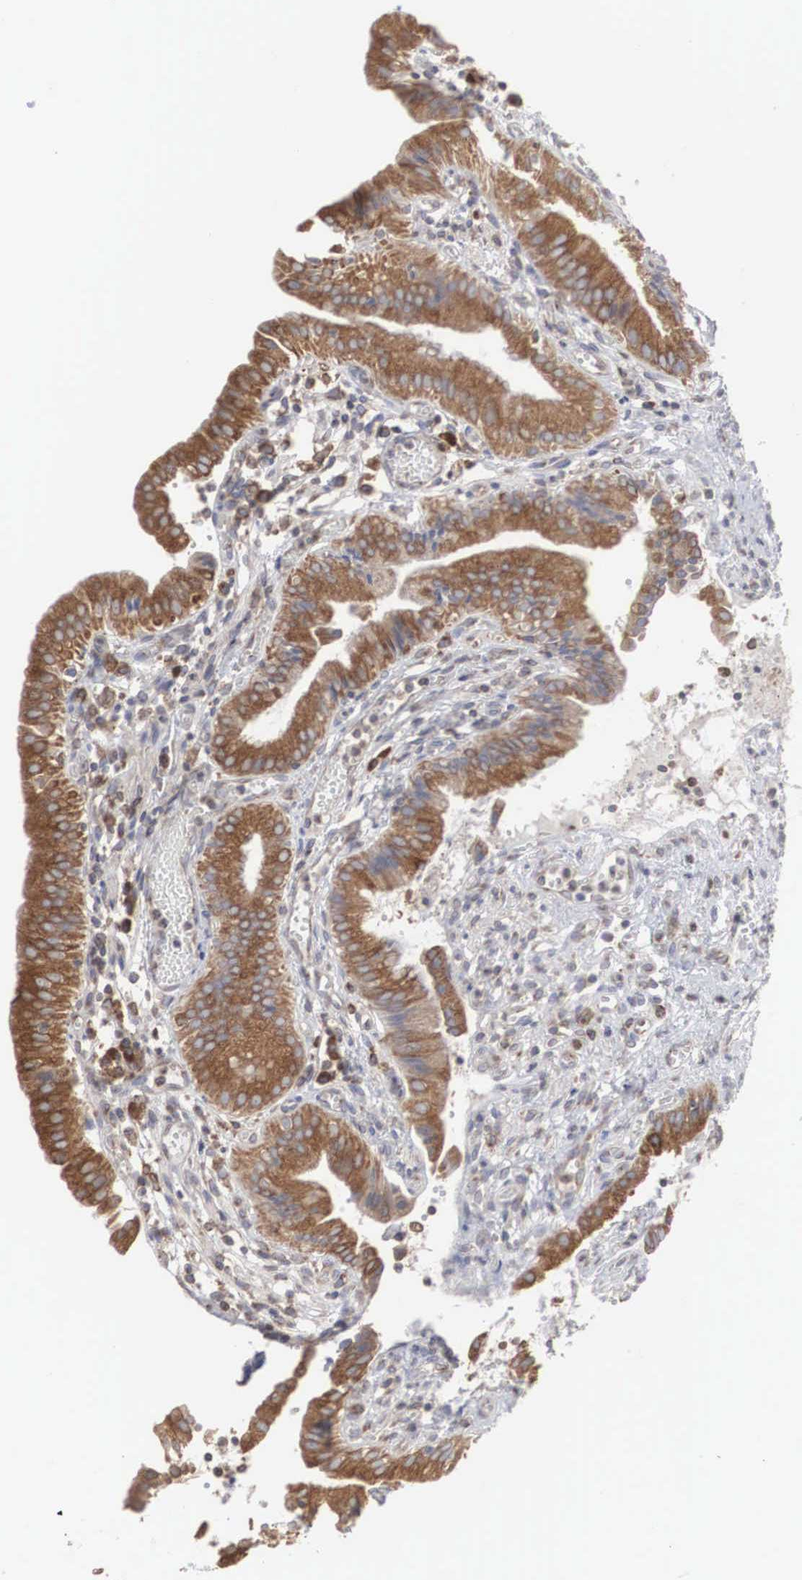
{"staining": {"intensity": "strong", "quantity": ">75%", "location": "cytoplasmic/membranous"}, "tissue": "gallbladder", "cell_type": "Glandular cells", "image_type": "normal", "snomed": [{"axis": "morphology", "description": "Normal tissue, NOS"}, {"axis": "topography", "description": "Gallbladder"}], "caption": "Immunohistochemical staining of unremarkable human gallbladder exhibits high levels of strong cytoplasmic/membranous staining in approximately >75% of glandular cells. (Stains: DAB in brown, nuclei in blue, Microscopy: brightfield microscopy at high magnification).", "gene": "CTAGE15", "patient": {"sex": "male", "age": 28}}